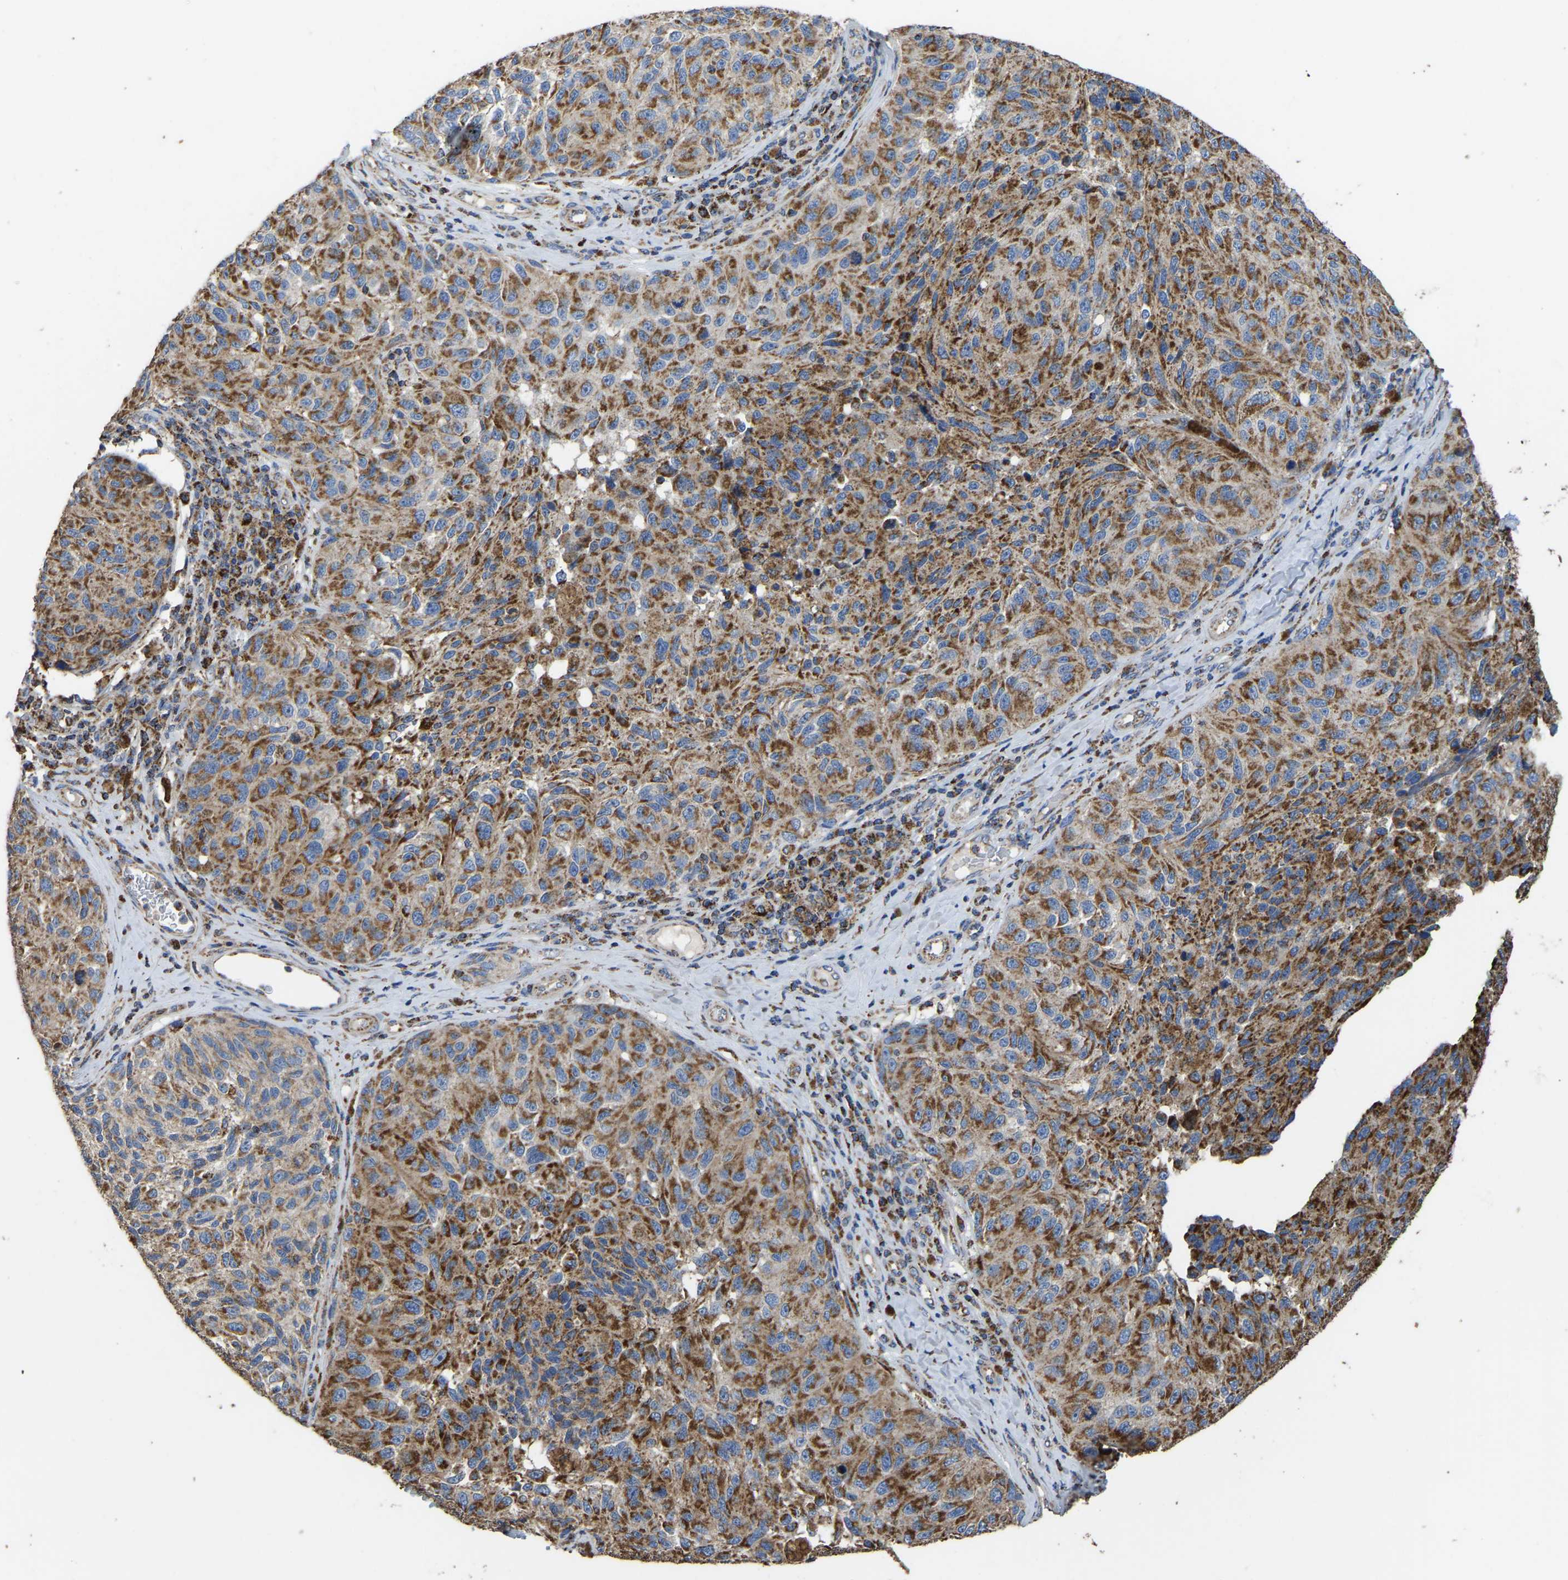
{"staining": {"intensity": "strong", "quantity": "25%-75%", "location": "cytoplasmic/membranous"}, "tissue": "melanoma", "cell_type": "Tumor cells", "image_type": "cancer", "snomed": [{"axis": "morphology", "description": "Malignant melanoma, NOS"}, {"axis": "topography", "description": "Skin"}], "caption": "Protein staining by IHC reveals strong cytoplasmic/membranous positivity in approximately 25%-75% of tumor cells in malignant melanoma.", "gene": "ETFA", "patient": {"sex": "female", "age": 73}}